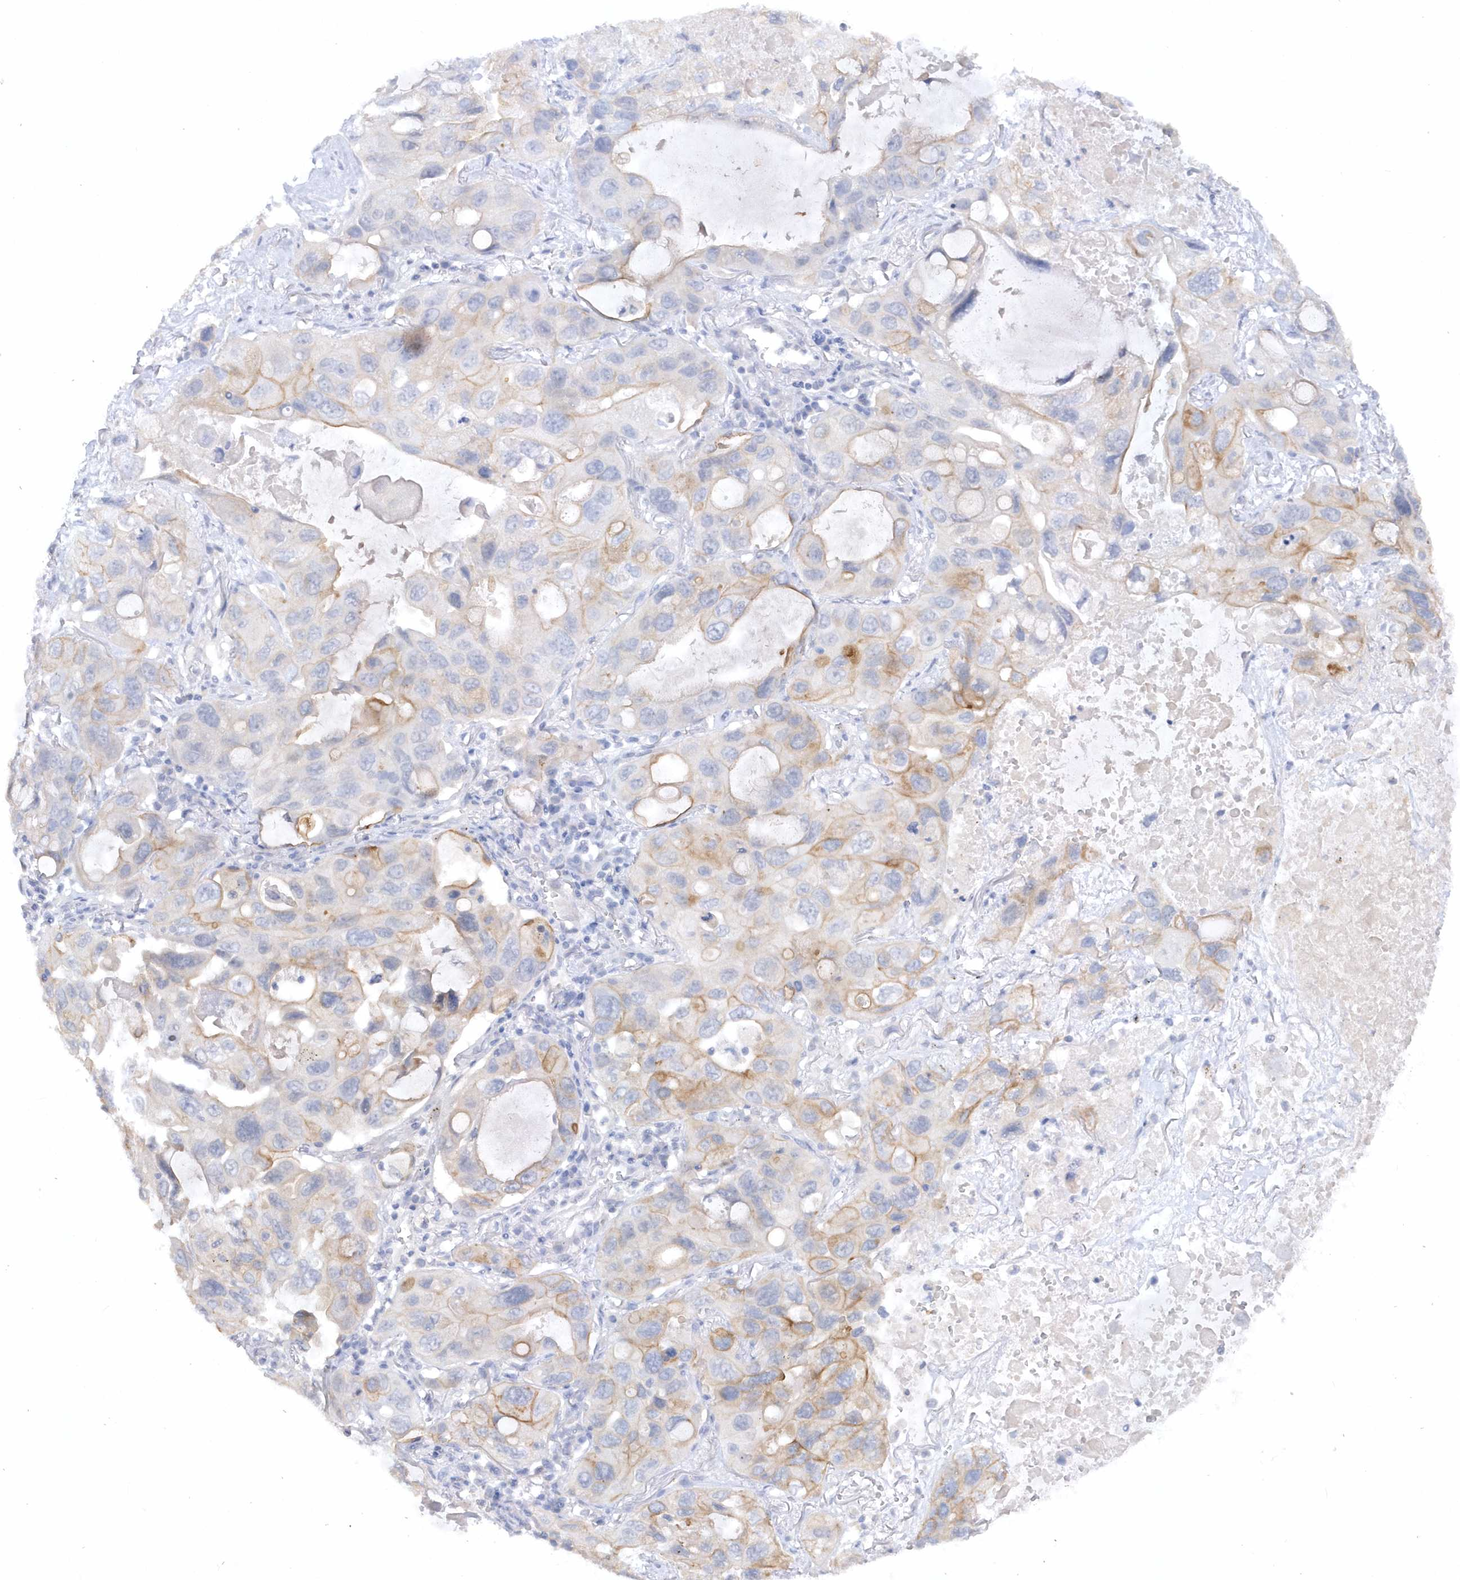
{"staining": {"intensity": "moderate", "quantity": "<25%", "location": "cytoplasmic/membranous"}, "tissue": "lung cancer", "cell_type": "Tumor cells", "image_type": "cancer", "snomed": [{"axis": "morphology", "description": "Squamous cell carcinoma, NOS"}, {"axis": "topography", "description": "Lung"}], "caption": "The photomicrograph displays staining of squamous cell carcinoma (lung), revealing moderate cytoplasmic/membranous protein positivity (brown color) within tumor cells.", "gene": "RPE", "patient": {"sex": "female", "age": 73}}